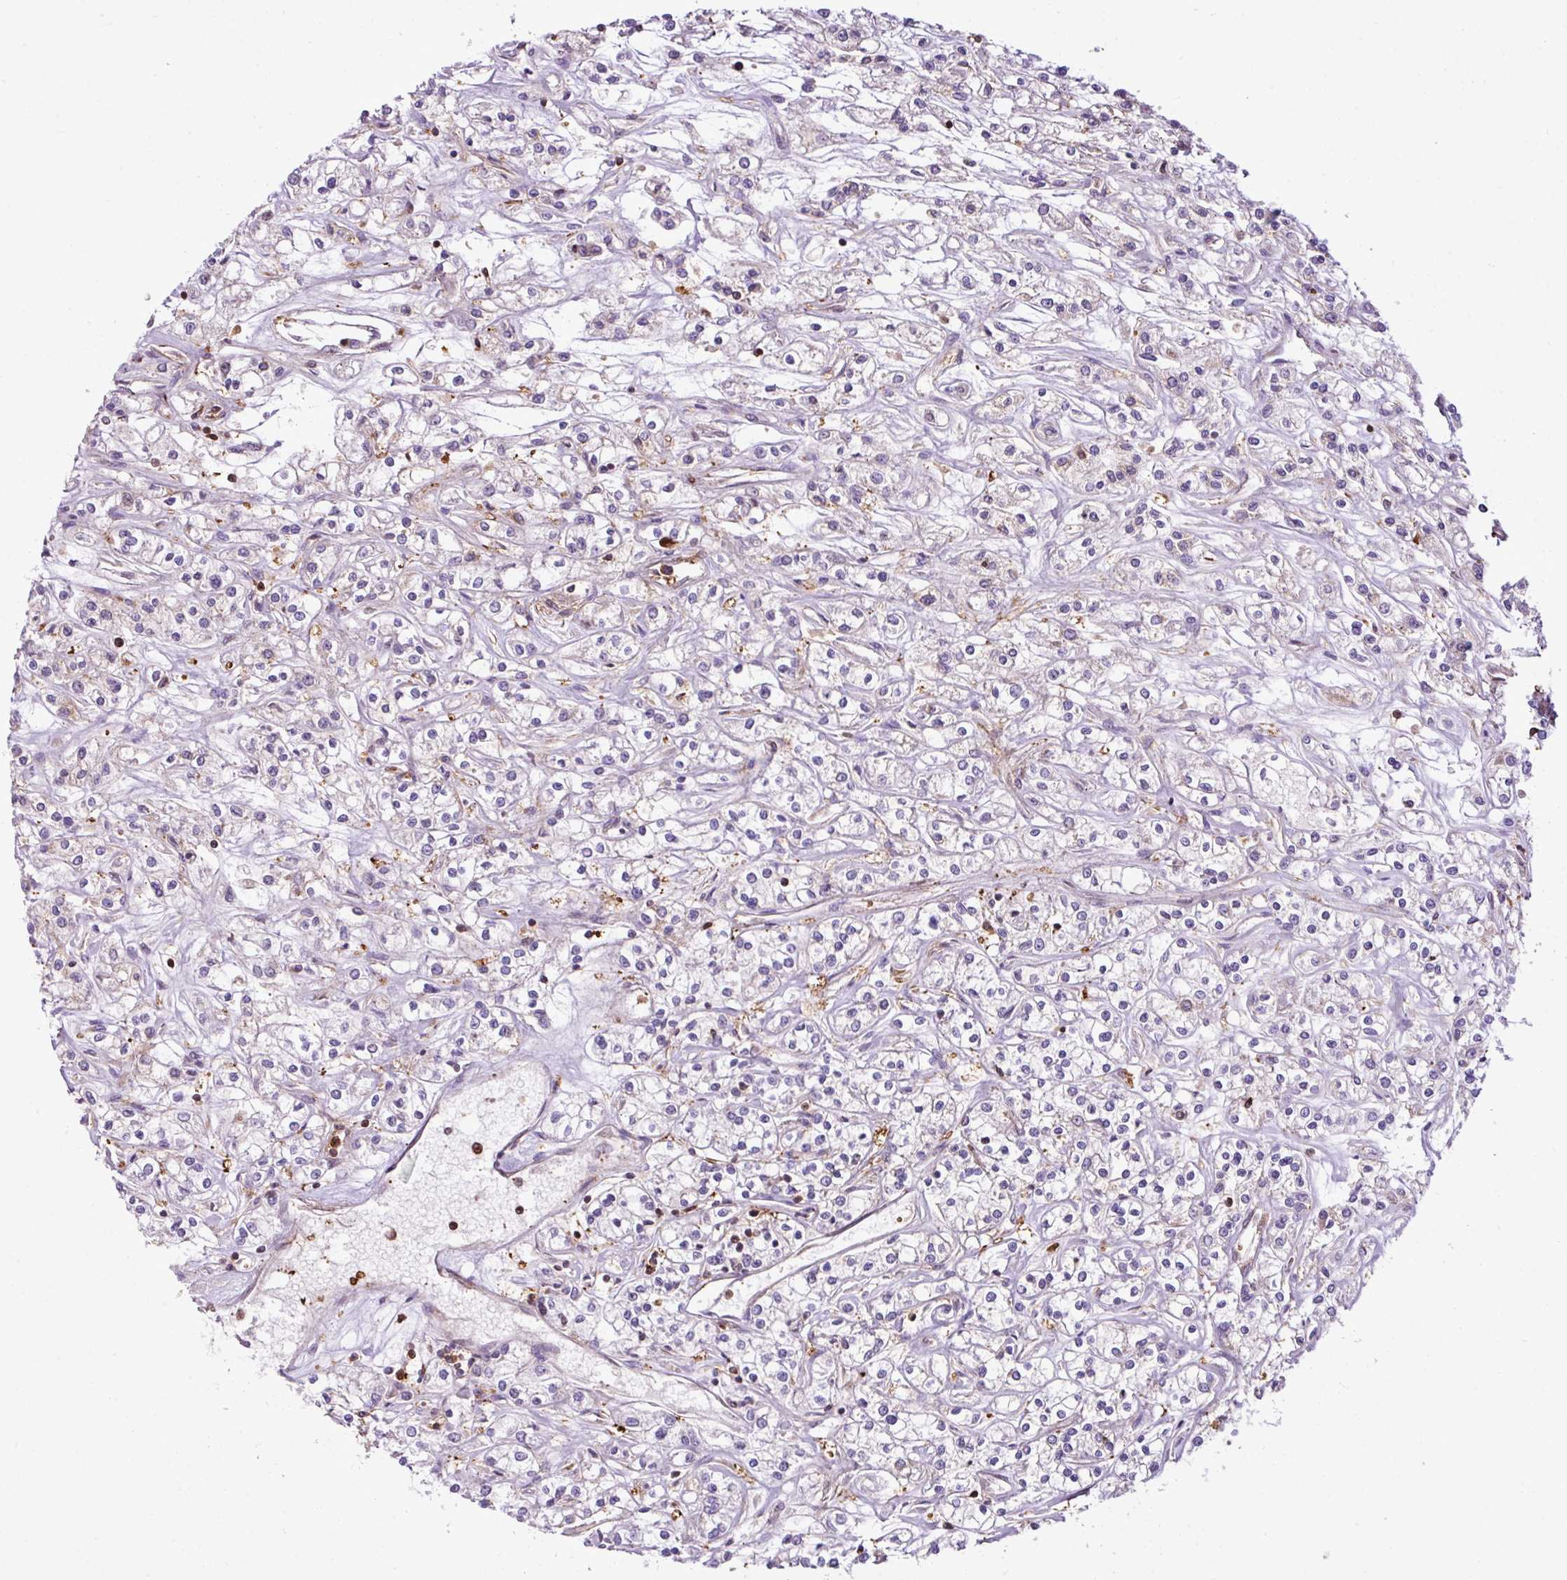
{"staining": {"intensity": "negative", "quantity": "none", "location": "none"}, "tissue": "renal cancer", "cell_type": "Tumor cells", "image_type": "cancer", "snomed": [{"axis": "morphology", "description": "Adenocarcinoma, NOS"}, {"axis": "topography", "description": "Kidney"}], "caption": "A high-resolution histopathology image shows immunohistochemistry (IHC) staining of renal adenocarcinoma, which exhibits no significant expression in tumor cells. (IHC, brightfield microscopy, high magnification).", "gene": "PGAP6", "patient": {"sex": "female", "age": 59}}